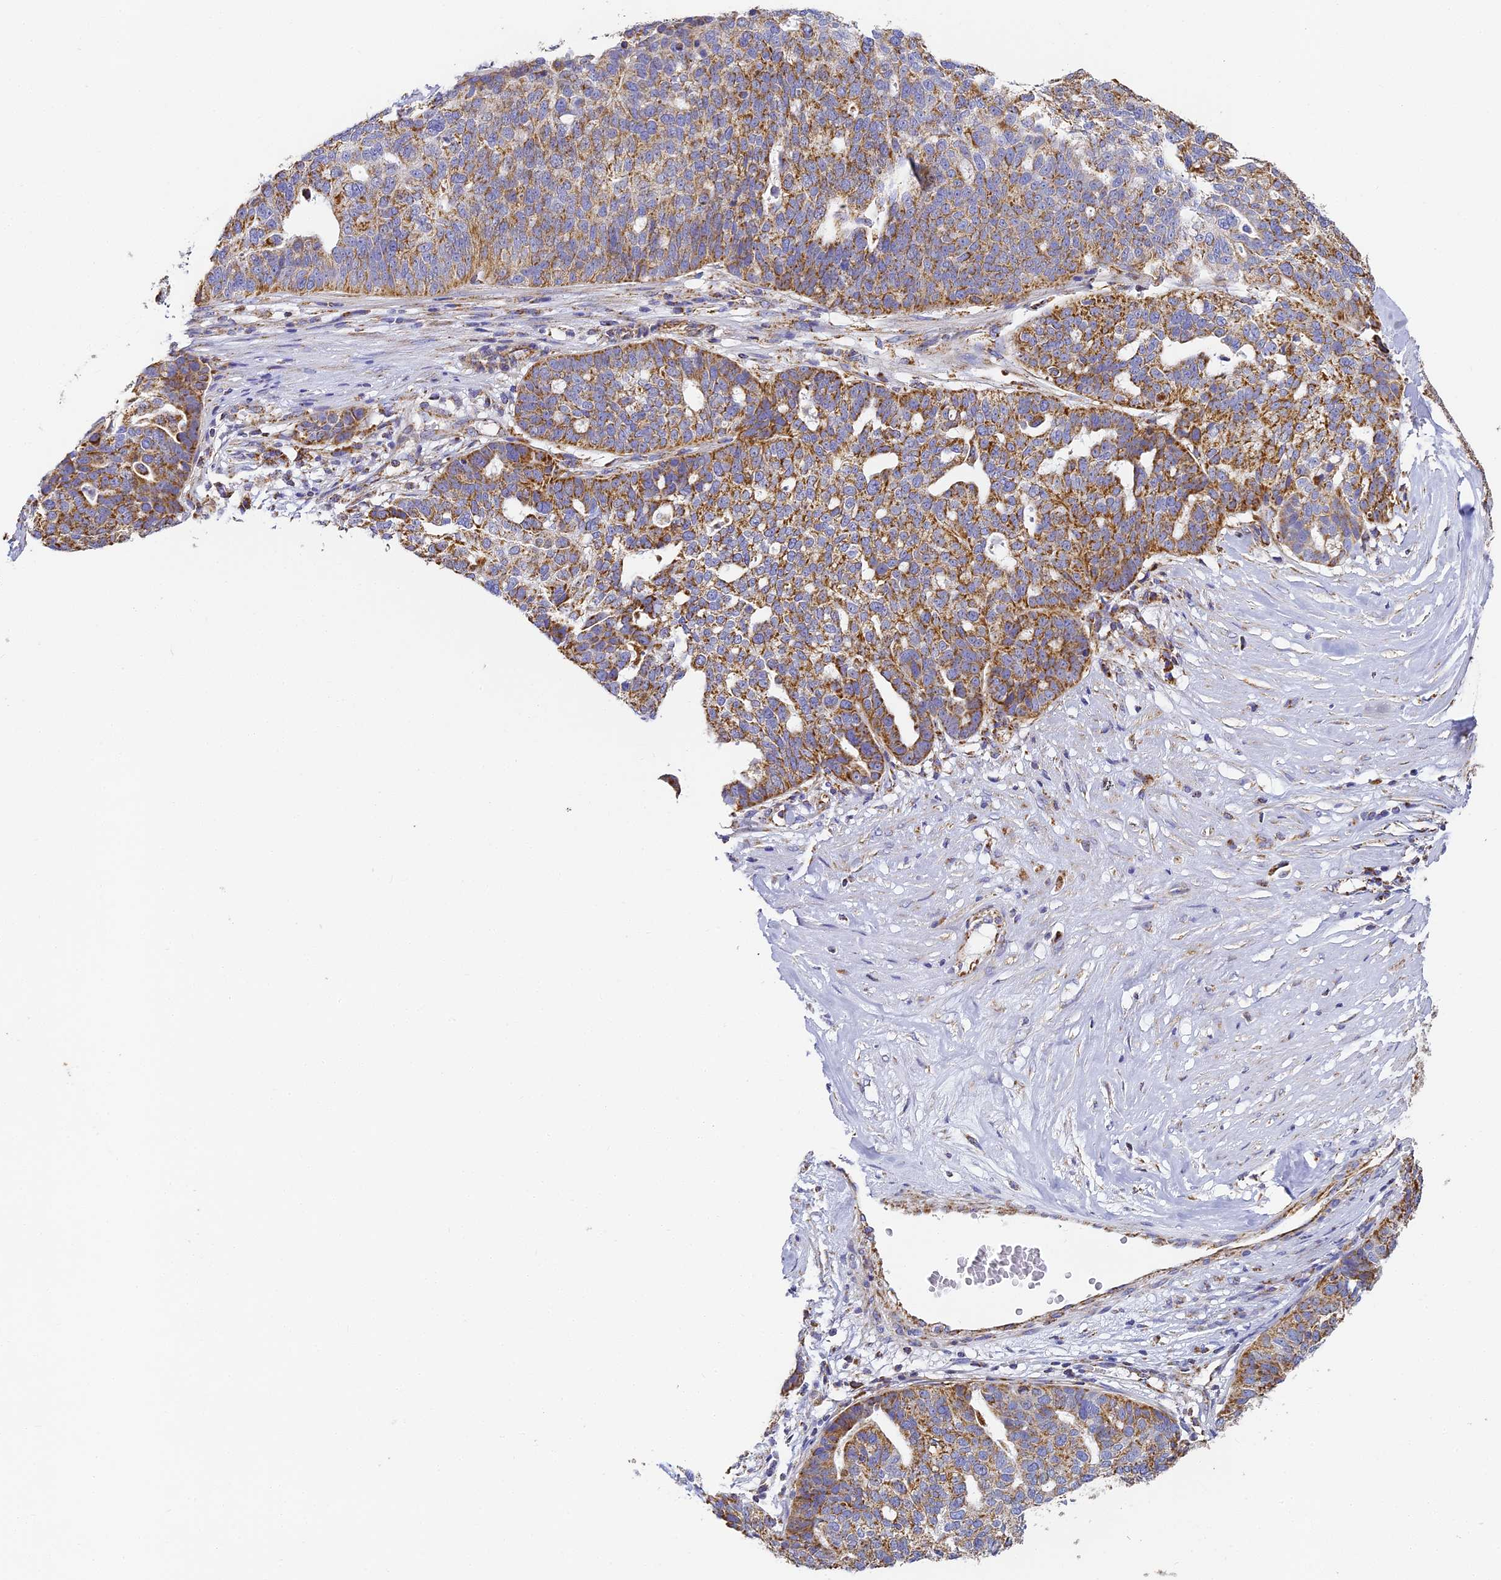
{"staining": {"intensity": "moderate", "quantity": ">75%", "location": "cytoplasmic/membranous"}, "tissue": "ovarian cancer", "cell_type": "Tumor cells", "image_type": "cancer", "snomed": [{"axis": "morphology", "description": "Cystadenocarcinoma, serous, NOS"}, {"axis": "topography", "description": "Ovary"}], "caption": "Brown immunohistochemical staining in human serous cystadenocarcinoma (ovarian) reveals moderate cytoplasmic/membranous expression in approximately >75% of tumor cells. (Brightfield microscopy of DAB IHC at high magnification).", "gene": "COX6C", "patient": {"sex": "female", "age": 59}}